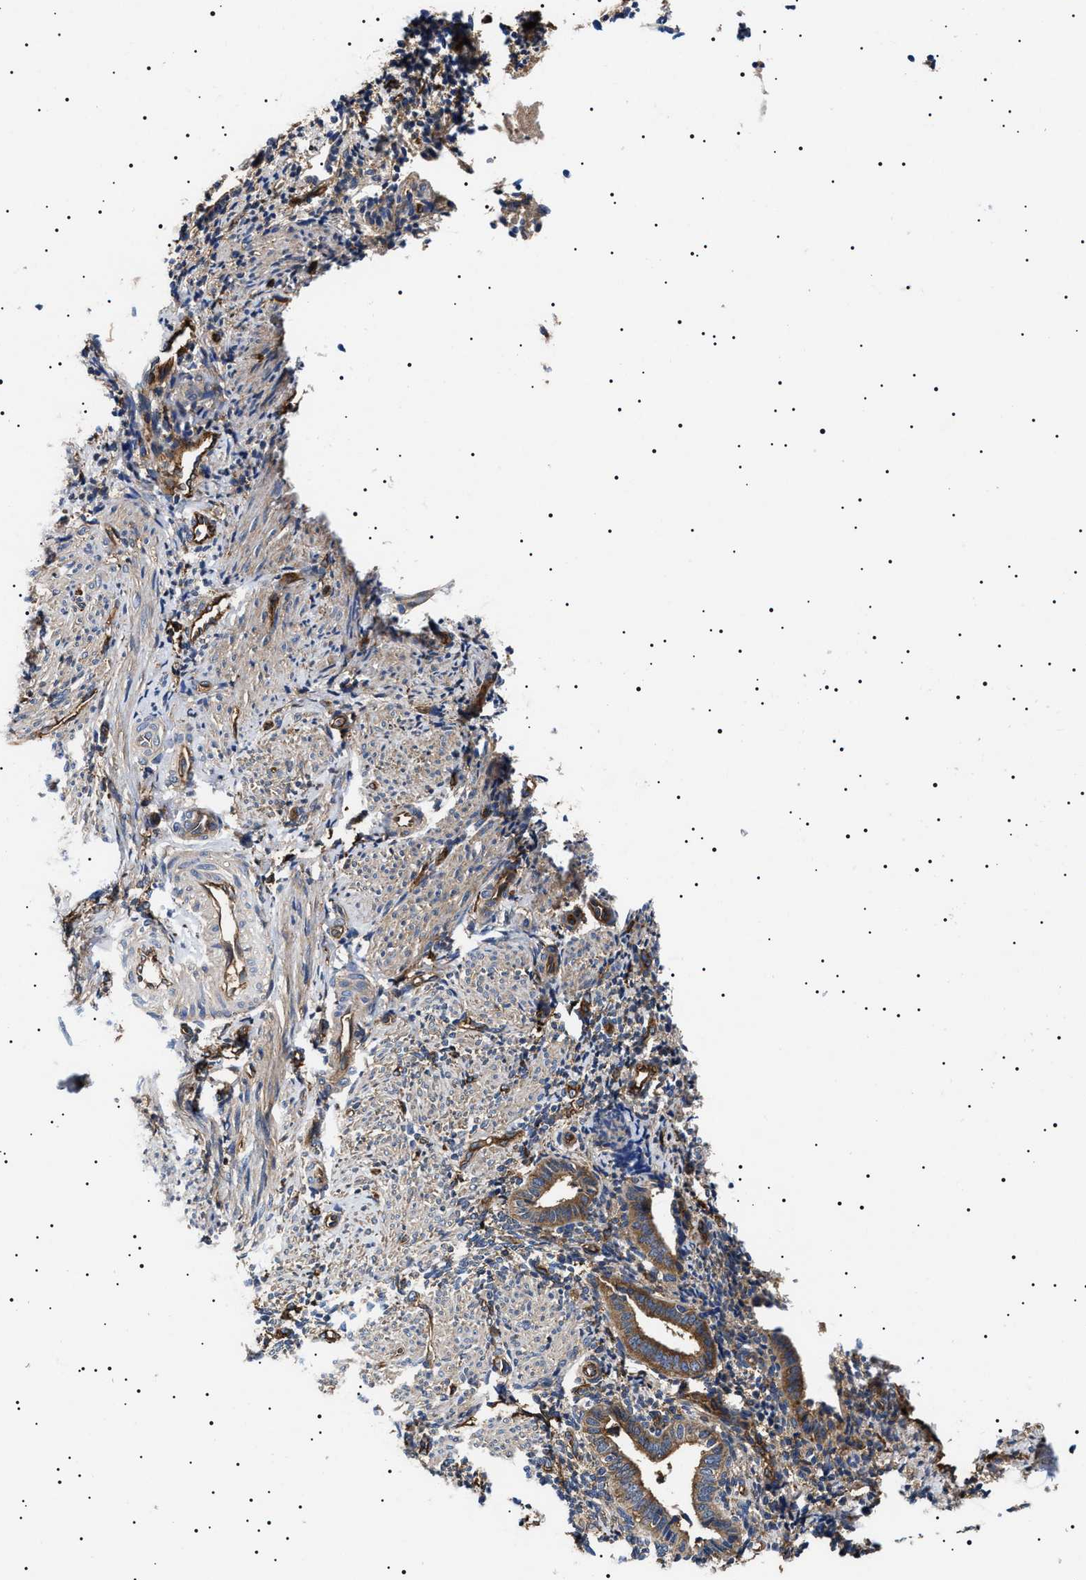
{"staining": {"intensity": "moderate", "quantity": ">75%", "location": "cytoplasmic/membranous"}, "tissue": "endometrium", "cell_type": "Cells in endometrial stroma", "image_type": "normal", "snomed": [{"axis": "morphology", "description": "Normal tissue, NOS"}, {"axis": "topography", "description": "Uterus"}, {"axis": "topography", "description": "Endometrium"}], "caption": "Cells in endometrial stroma exhibit medium levels of moderate cytoplasmic/membranous expression in about >75% of cells in benign human endometrium.", "gene": "TPP2", "patient": {"sex": "female", "age": 33}}